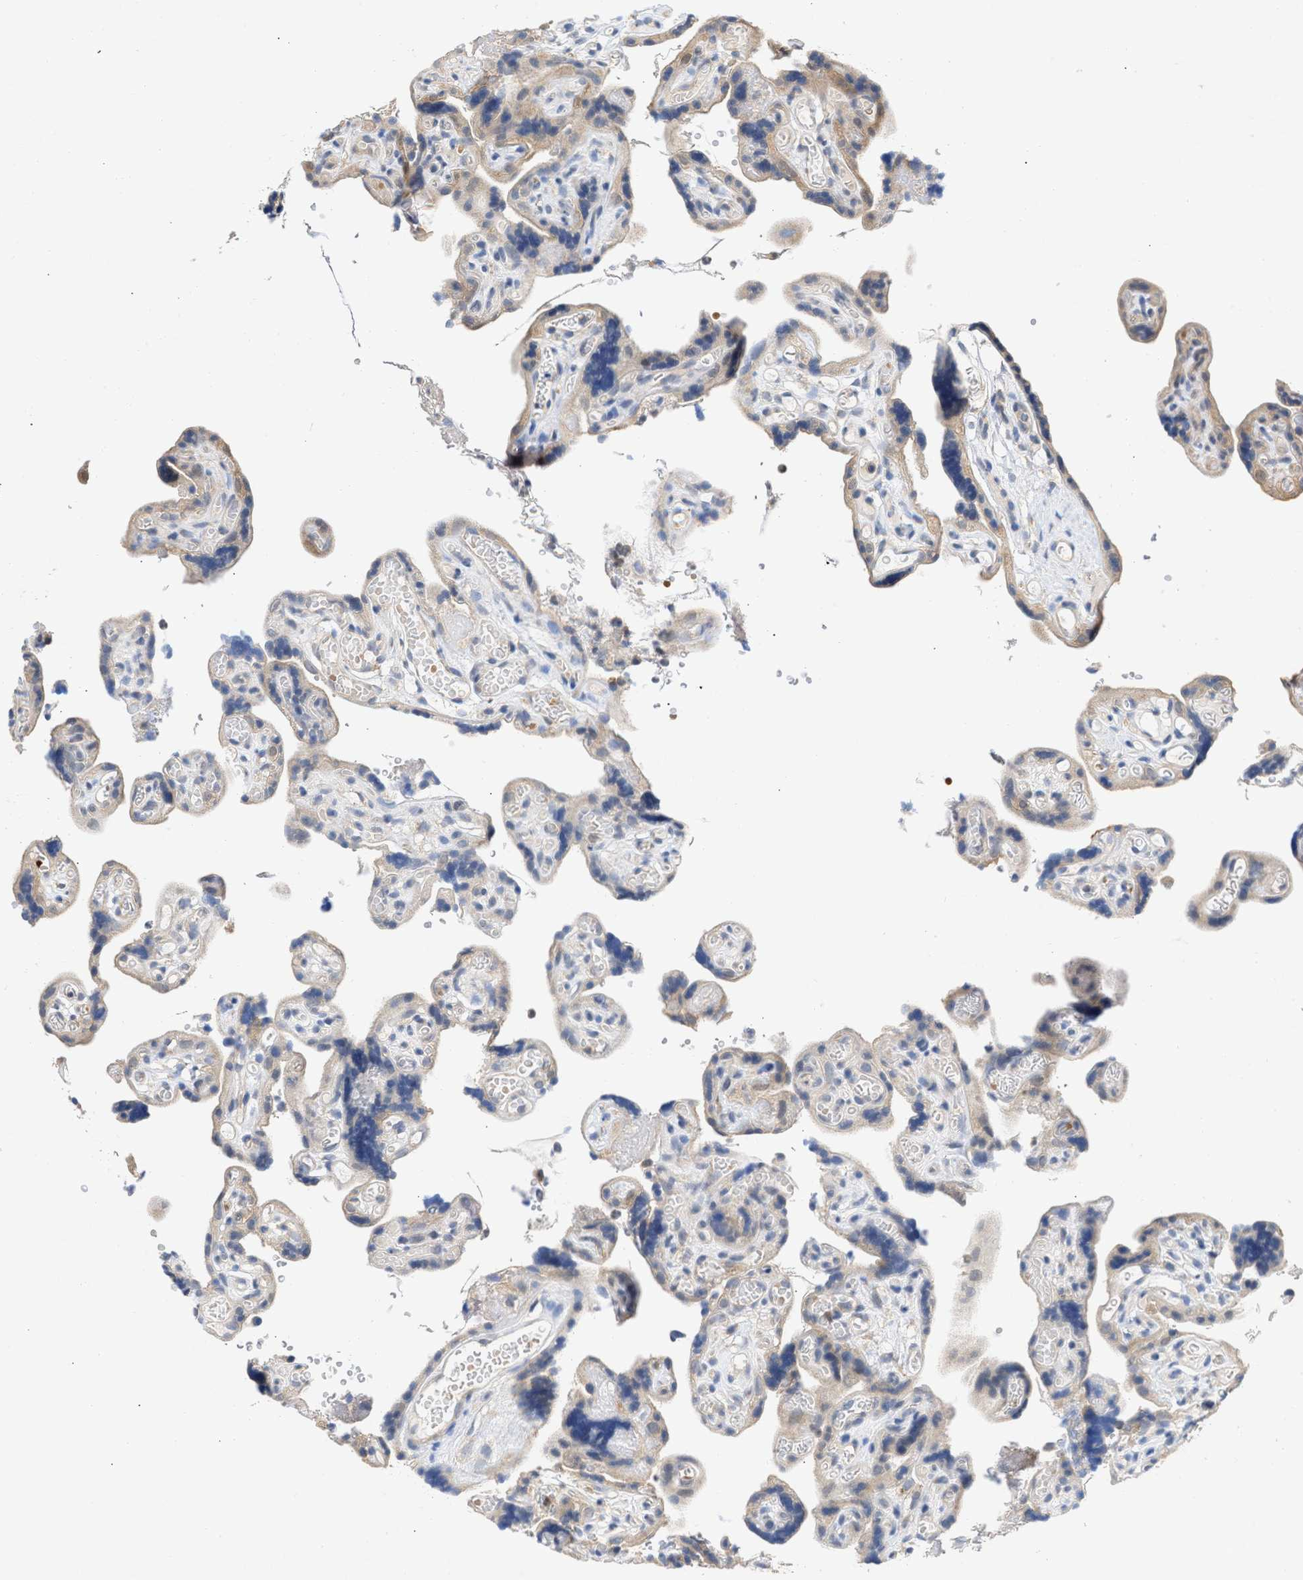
{"staining": {"intensity": "moderate", "quantity": ">75%", "location": "cytoplasmic/membranous"}, "tissue": "placenta", "cell_type": "Decidual cells", "image_type": "normal", "snomed": [{"axis": "morphology", "description": "Normal tissue, NOS"}, {"axis": "topography", "description": "Placenta"}], "caption": "Immunohistochemistry (IHC) image of benign placenta: human placenta stained using immunohistochemistry exhibits medium levels of moderate protein expression localized specifically in the cytoplasmic/membranous of decidual cells, appearing as a cytoplasmic/membranous brown color.", "gene": "MAP2K3", "patient": {"sex": "female", "age": 30}}